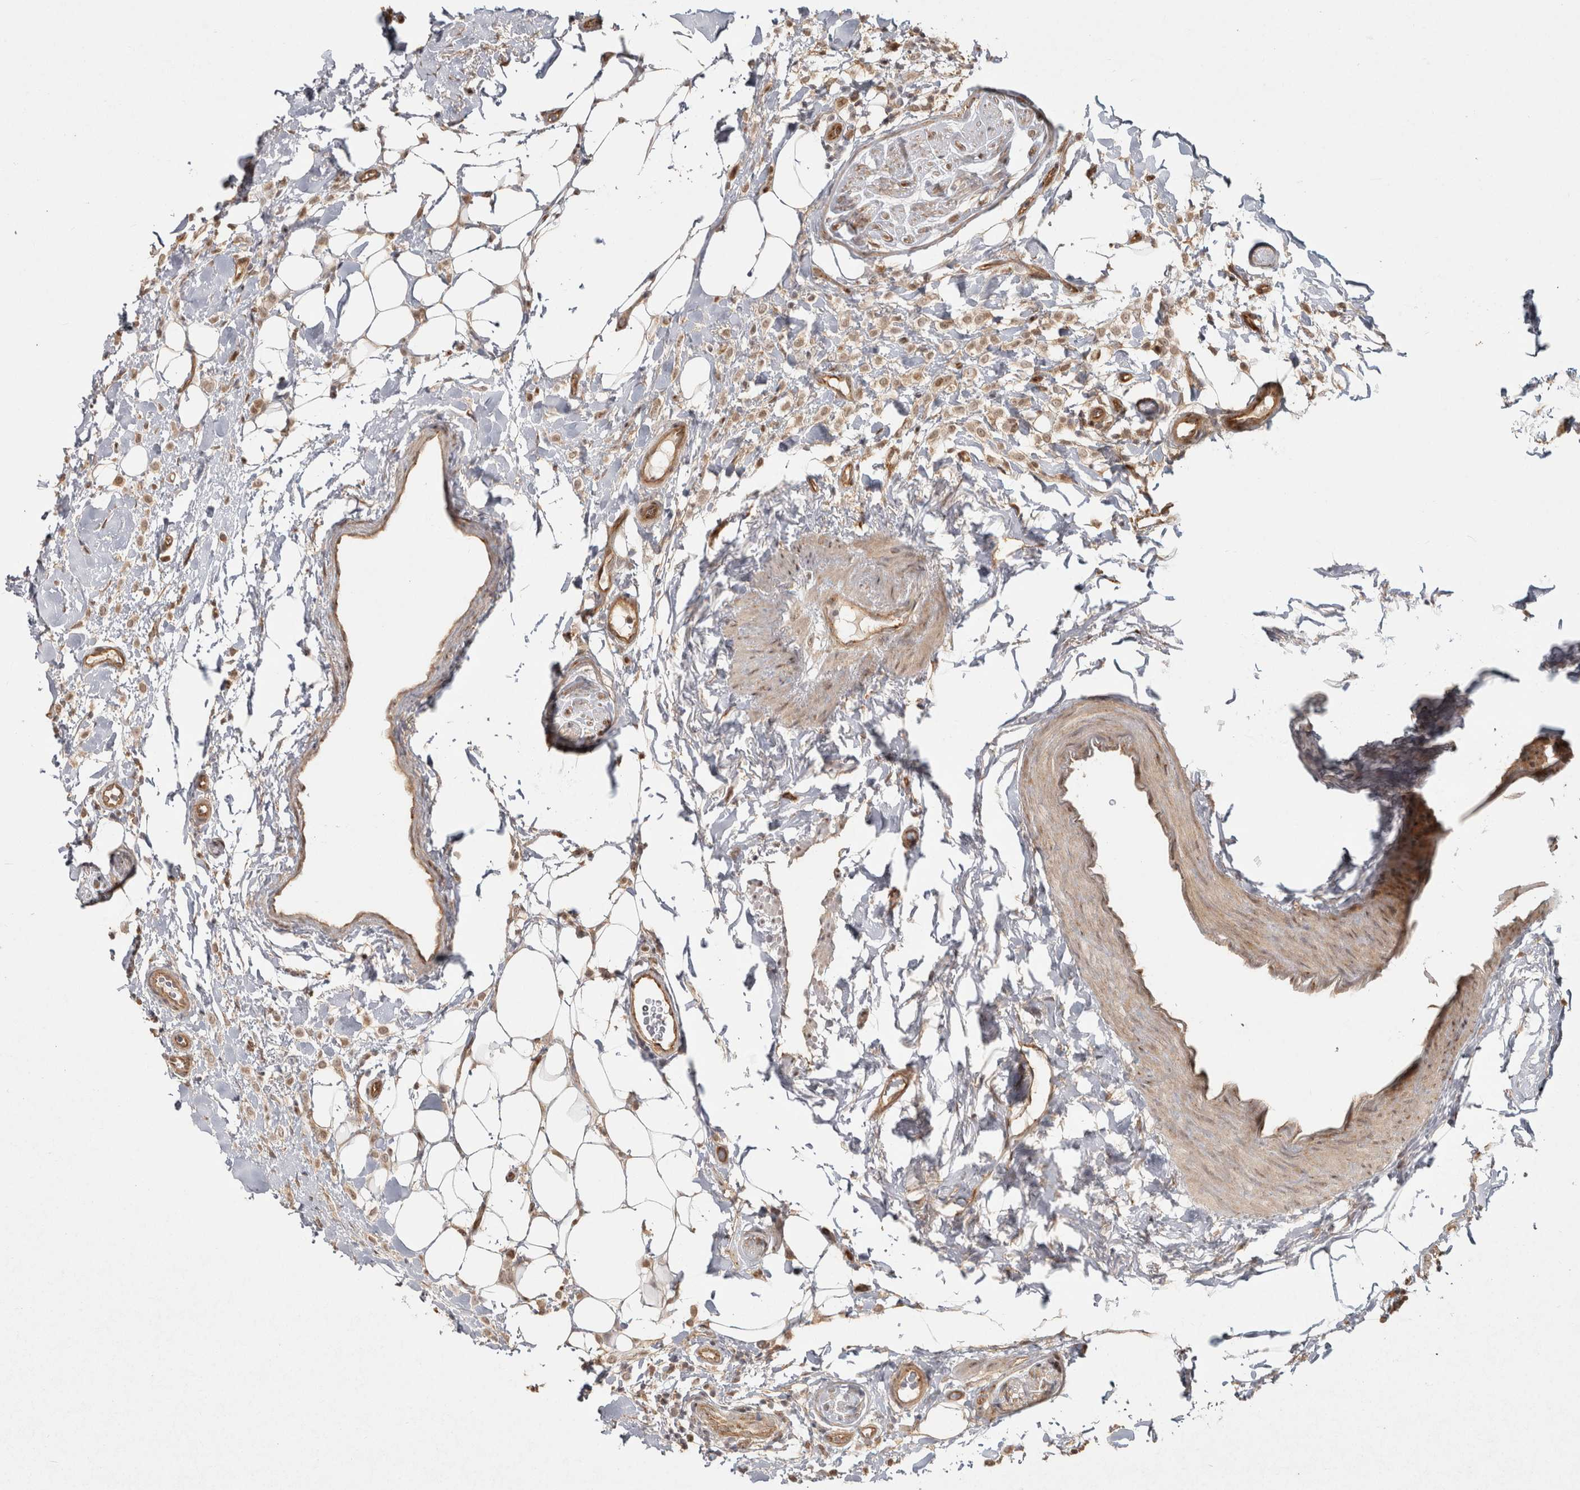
{"staining": {"intensity": "moderate", "quantity": ">75%", "location": "cytoplasmic/membranous"}, "tissue": "breast cancer", "cell_type": "Tumor cells", "image_type": "cancer", "snomed": [{"axis": "morphology", "description": "Normal tissue, NOS"}, {"axis": "morphology", "description": "Lobular carcinoma"}, {"axis": "topography", "description": "Breast"}], "caption": "Moderate cytoplasmic/membranous protein positivity is seen in about >75% of tumor cells in lobular carcinoma (breast).", "gene": "CAMSAP2", "patient": {"sex": "female", "age": 50}}